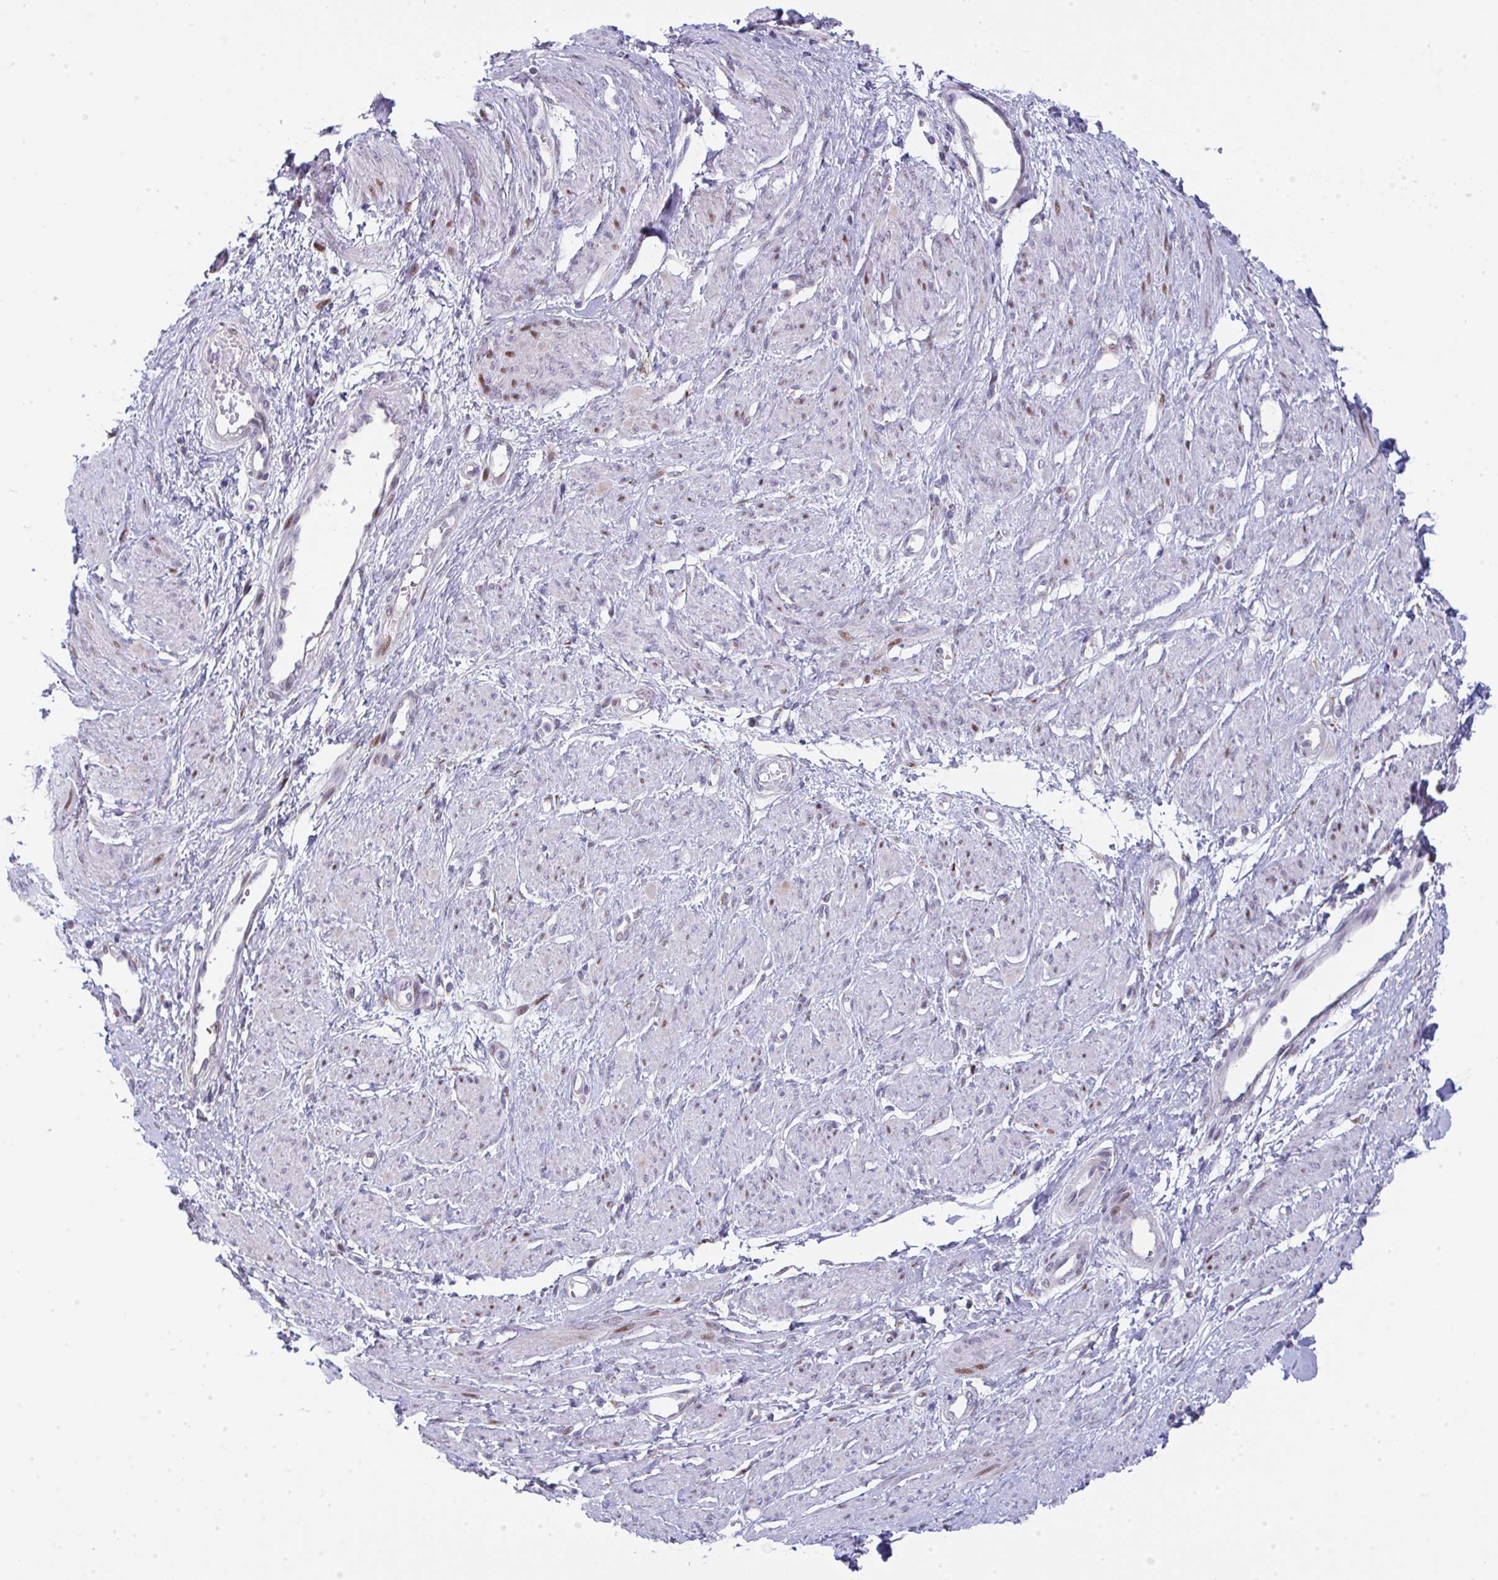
{"staining": {"intensity": "moderate", "quantity": "<25%", "location": "nuclear"}, "tissue": "smooth muscle", "cell_type": "Smooth muscle cells", "image_type": "normal", "snomed": [{"axis": "morphology", "description": "Normal tissue, NOS"}, {"axis": "topography", "description": "Smooth muscle"}, {"axis": "topography", "description": "Uterus"}], "caption": "The photomicrograph shows staining of normal smooth muscle, revealing moderate nuclear protein staining (brown color) within smooth muscle cells.", "gene": "GALNT16", "patient": {"sex": "female", "age": 39}}